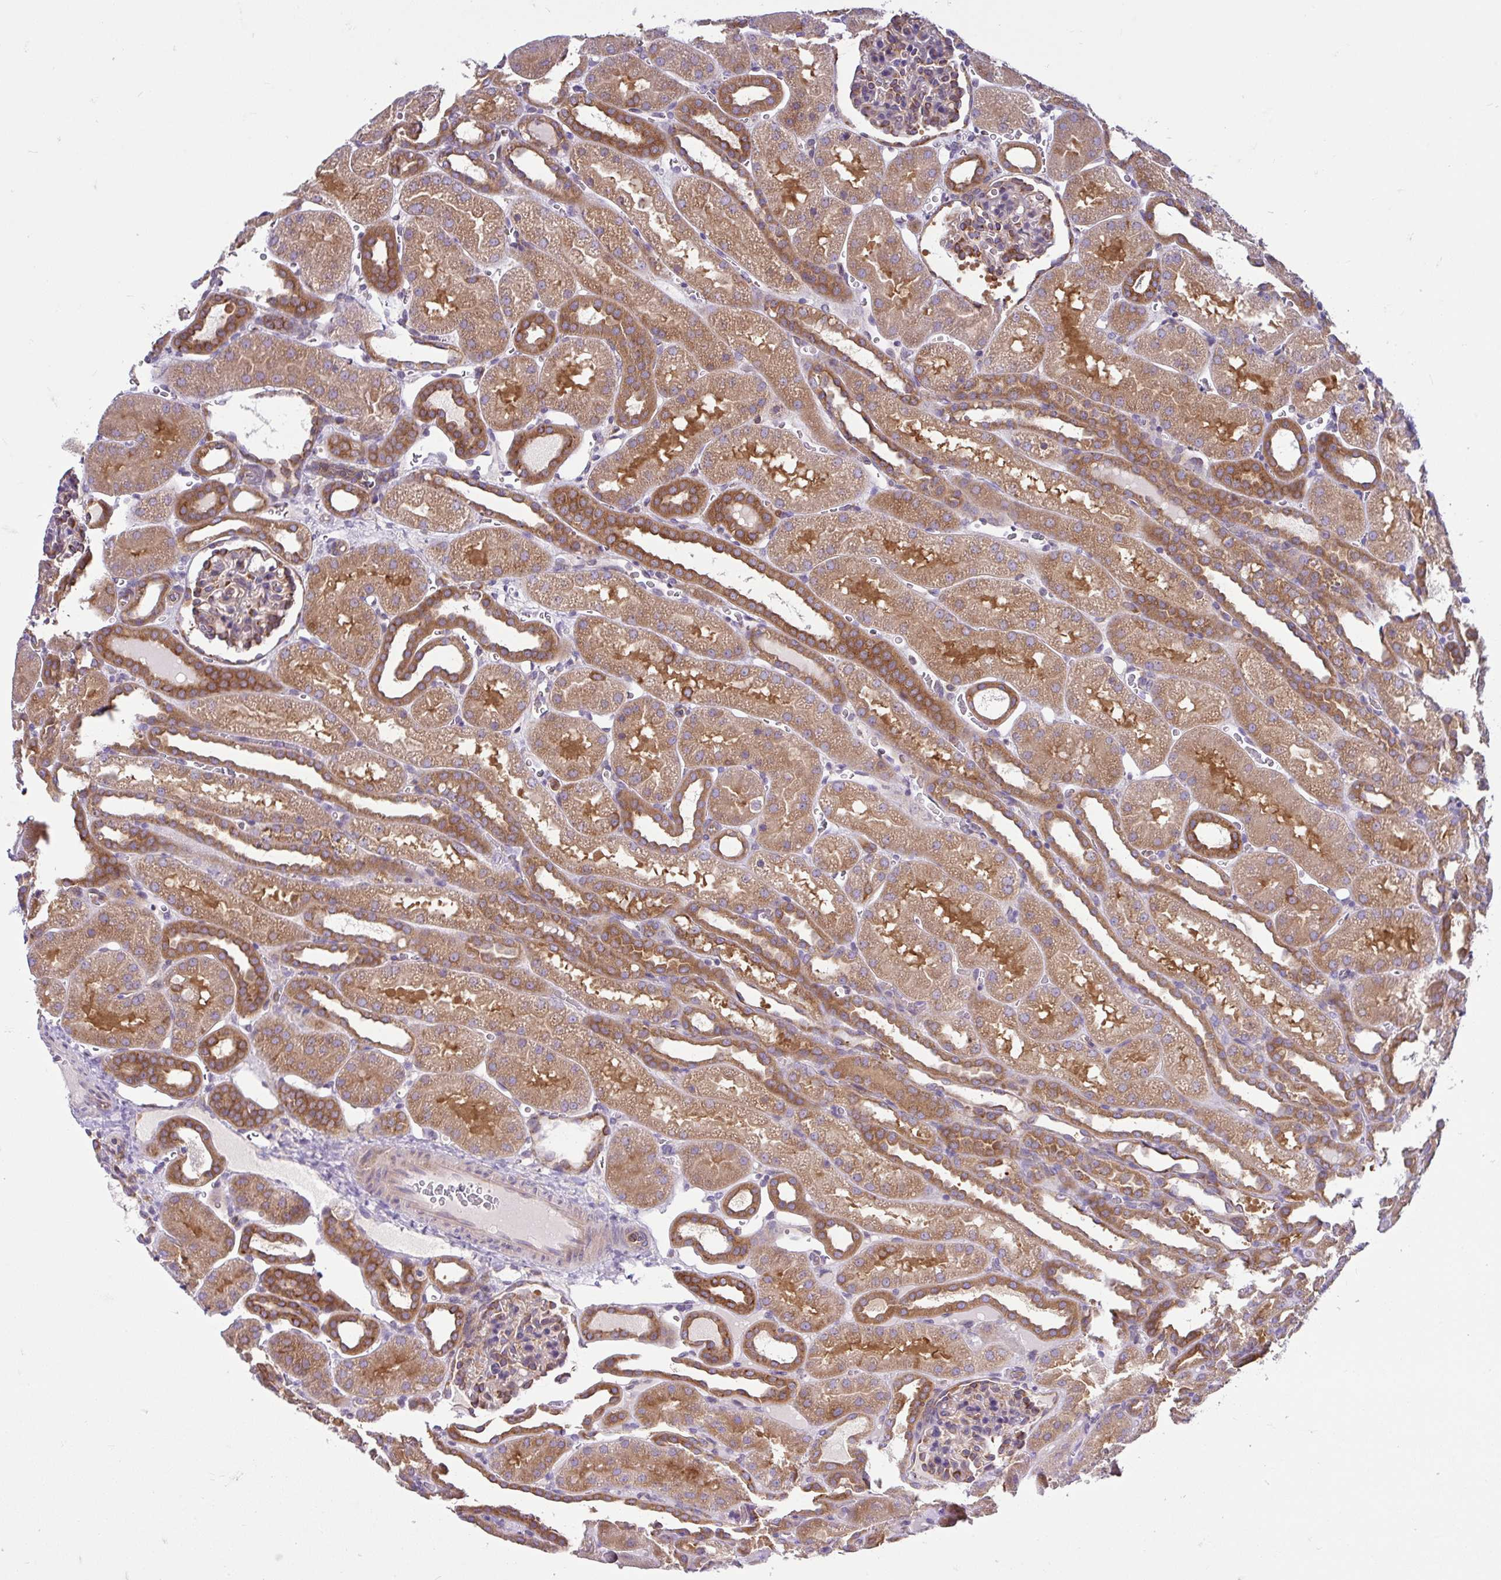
{"staining": {"intensity": "strong", "quantity": "<25%", "location": "cytoplasmic/membranous"}, "tissue": "kidney", "cell_type": "Cells in glomeruli", "image_type": "normal", "snomed": [{"axis": "morphology", "description": "Normal tissue, NOS"}, {"axis": "topography", "description": "Kidney"}], "caption": "A high-resolution photomicrograph shows IHC staining of unremarkable kidney, which demonstrates strong cytoplasmic/membranous staining in approximately <25% of cells in glomeruli. The staining was performed using DAB (3,3'-diaminobenzidine) to visualize the protein expression in brown, while the nuclei were stained in blue with hematoxylin (Magnification: 20x).", "gene": "LARS1", "patient": {"sex": "male", "age": 2}}